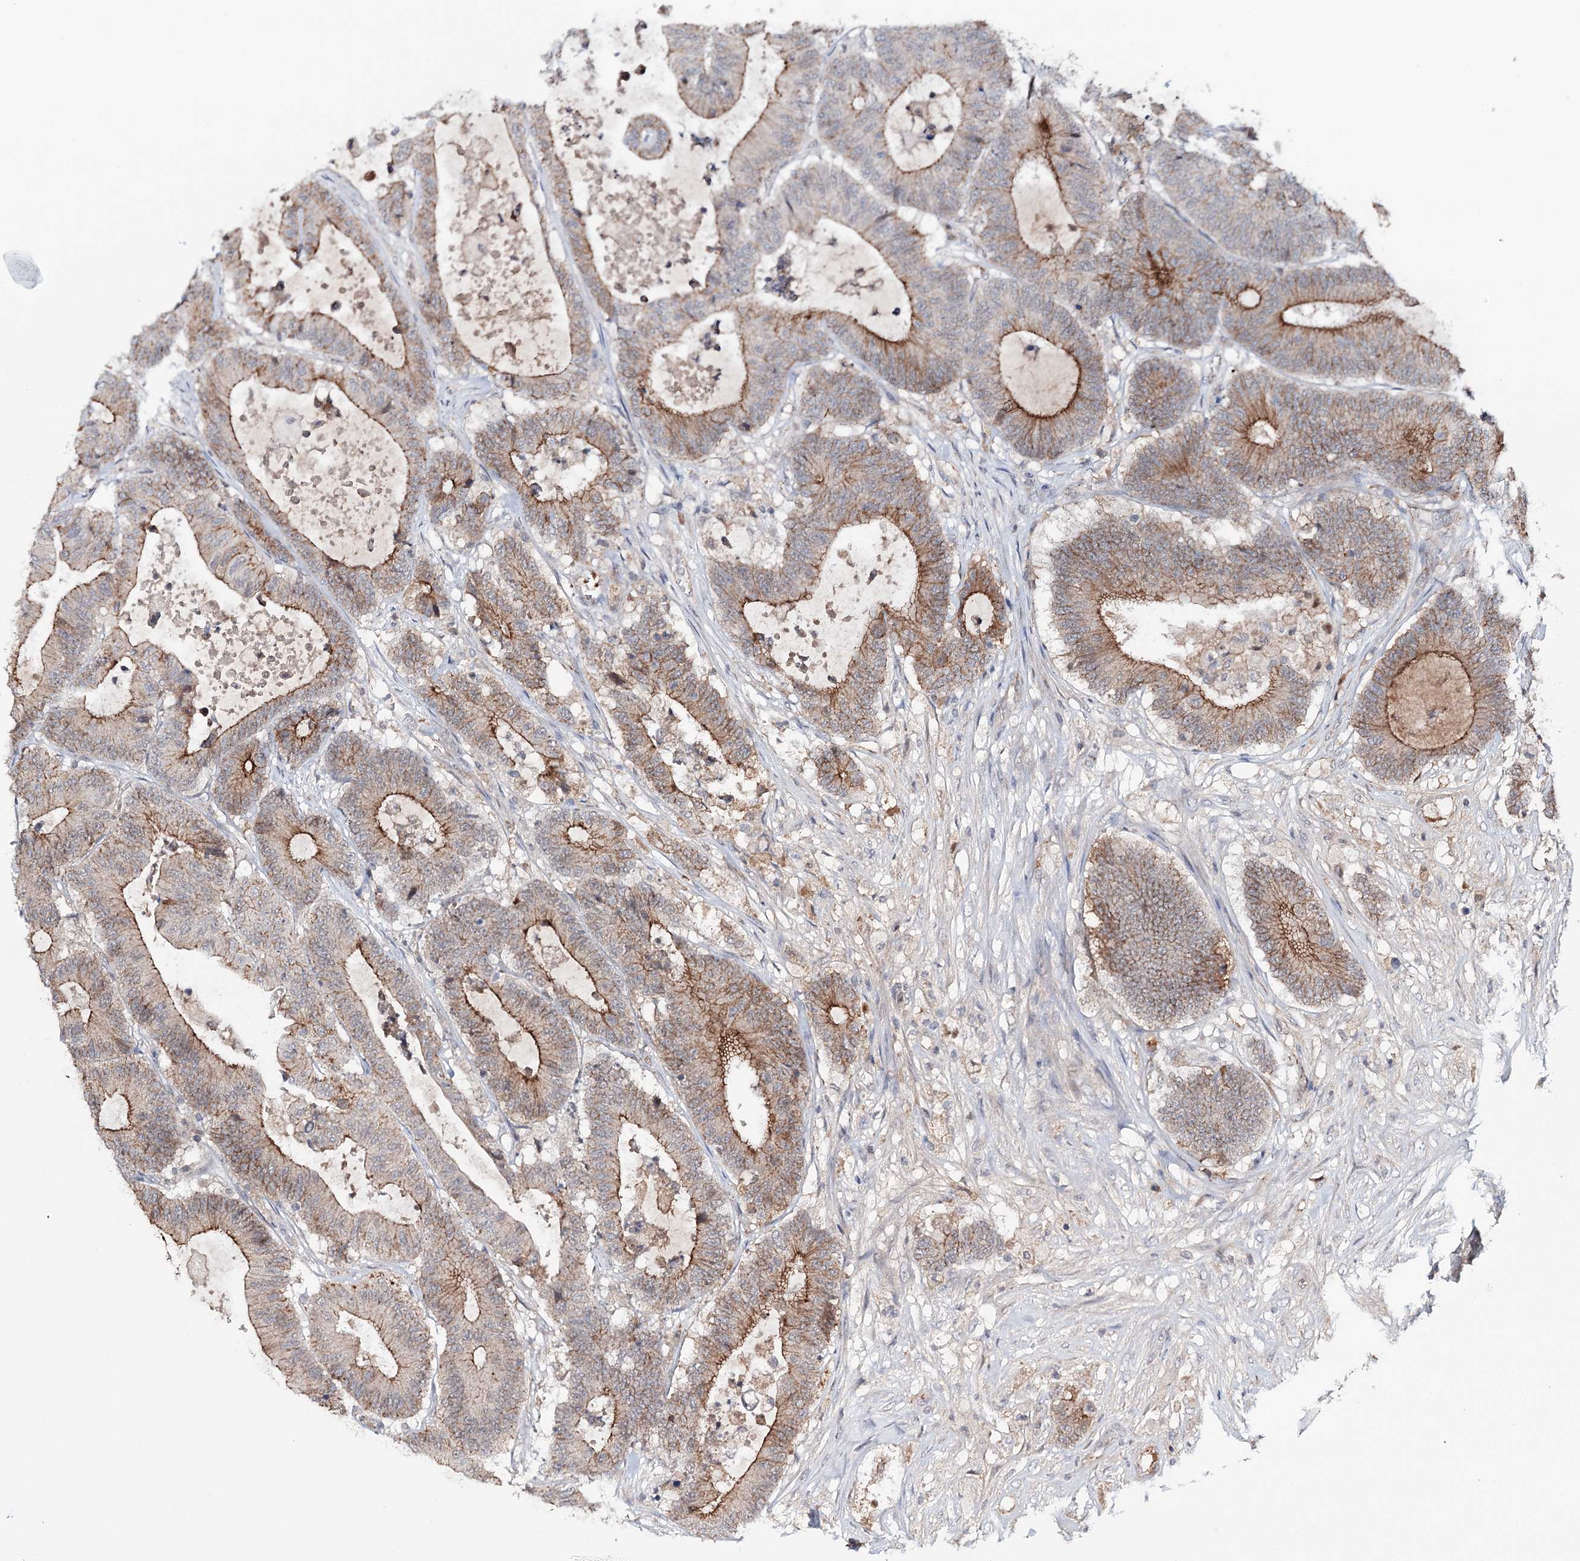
{"staining": {"intensity": "moderate", "quantity": "25%-75%", "location": "cytoplasmic/membranous"}, "tissue": "colorectal cancer", "cell_type": "Tumor cells", "image_type": "cancer", "snomed": [{"axis": "morphology", "description": "Adenocarcinoma, NOS"}, {"axis": "topography", "description": "Colon"}], "caption": "Human colorectal cancer (adenocarcinoma) stained for a protein (brown) reveals moderate cytoplasmic/membranous positive positivity in about 25%-75% of tumor cells.", "gene": "PKP4", "patient": {"sex": "female", "age": 84}}